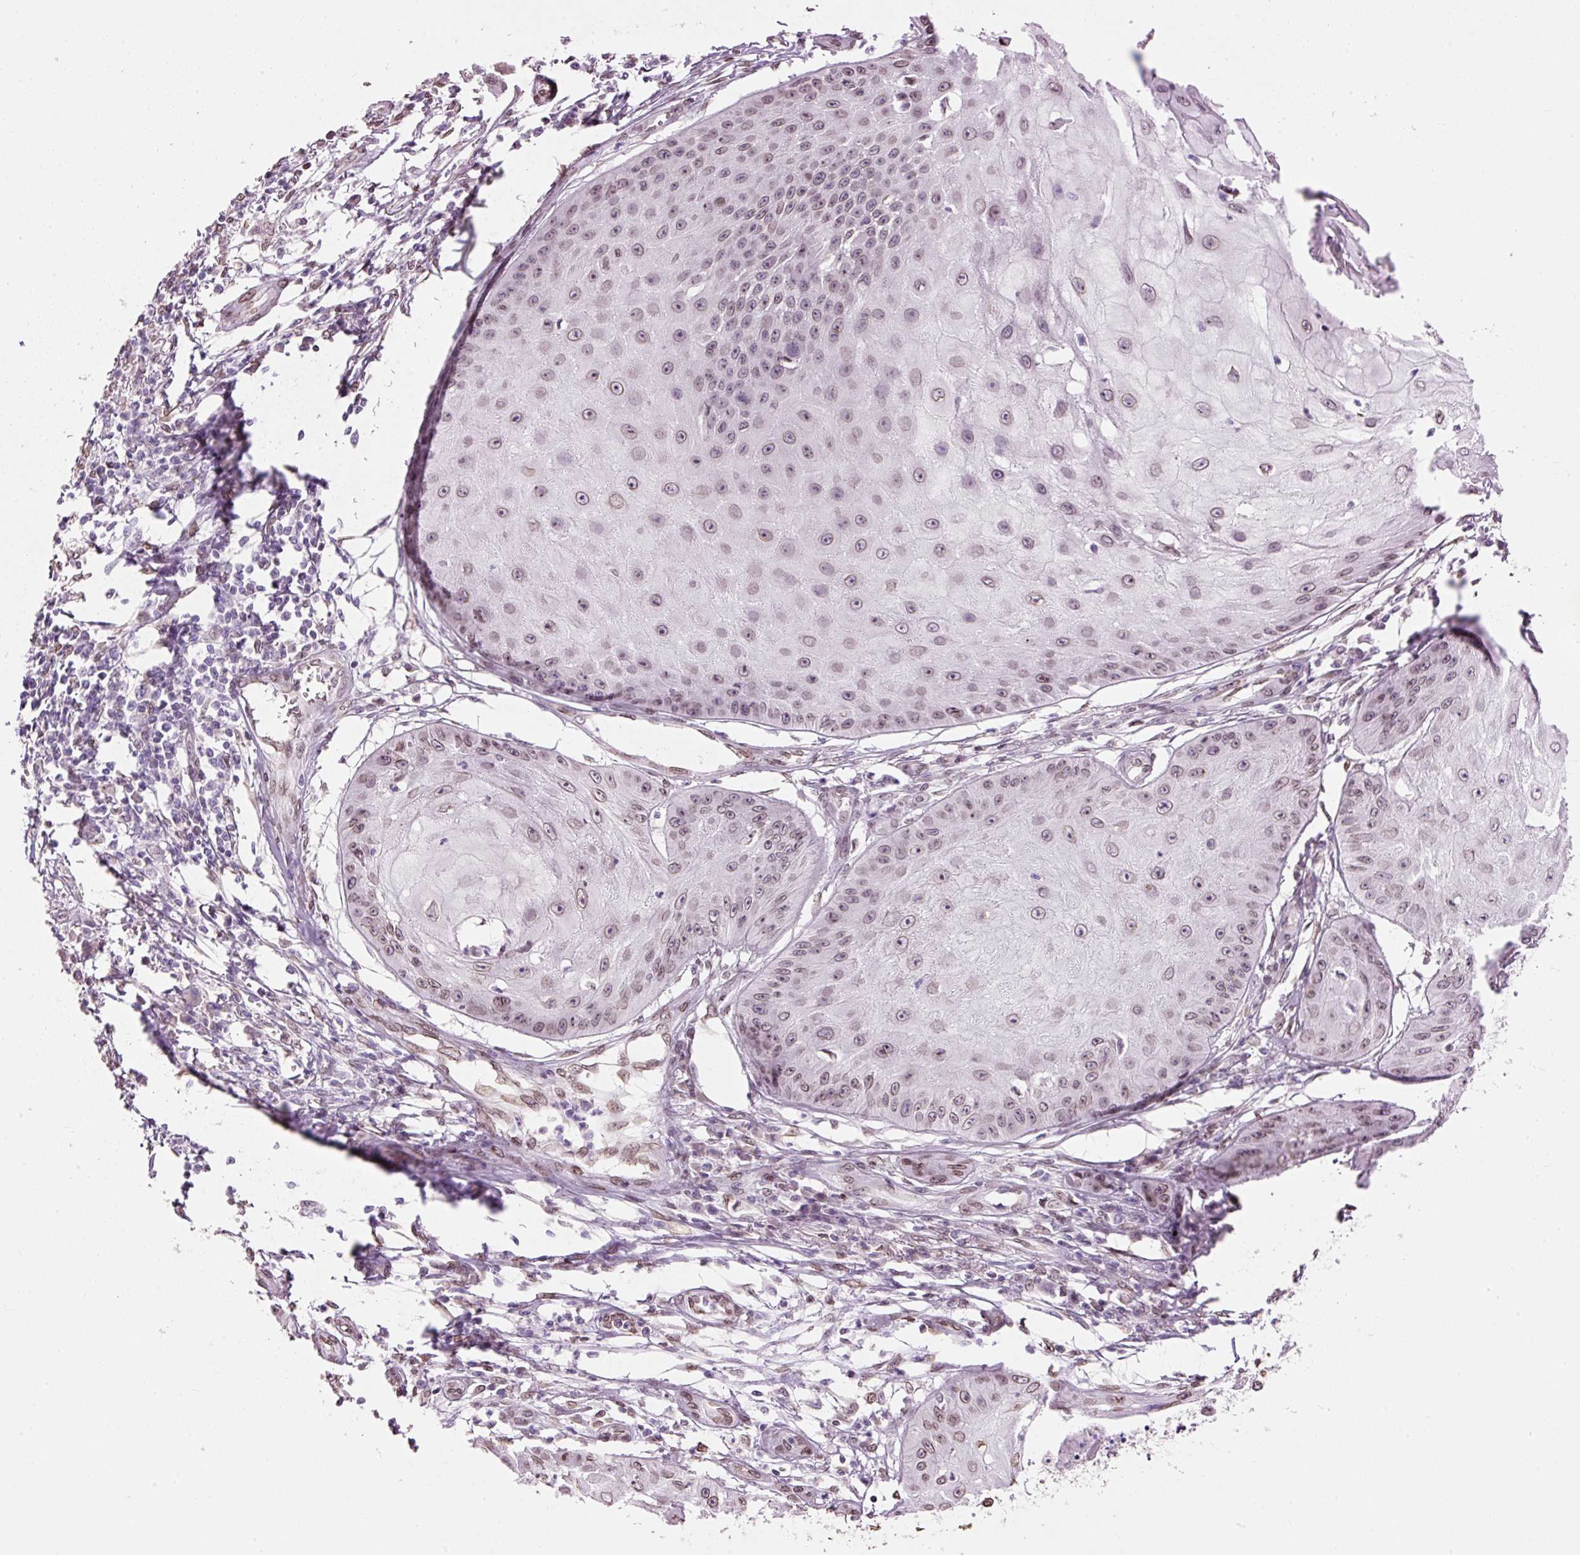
{"staining": {"intensity": "moderate", "quantity": "25%-75%", "location": "cytoplasmic/membranous,nuclear"}, "tissue": "skin cancer", "cell_type": "Tumor cells", "image_type": "cancer", "snomed": [{"axis": "morphology", "description": "Squamous cell carcinoma, NOS"}, {"axis": "topography", "description": "Skin"}], "caption": "Human skin cancer stained with a protein marker reveals moderate staining in tumor cells.", "gene": "ZNF224", "patient": {"sex": "male", "age": 70}}